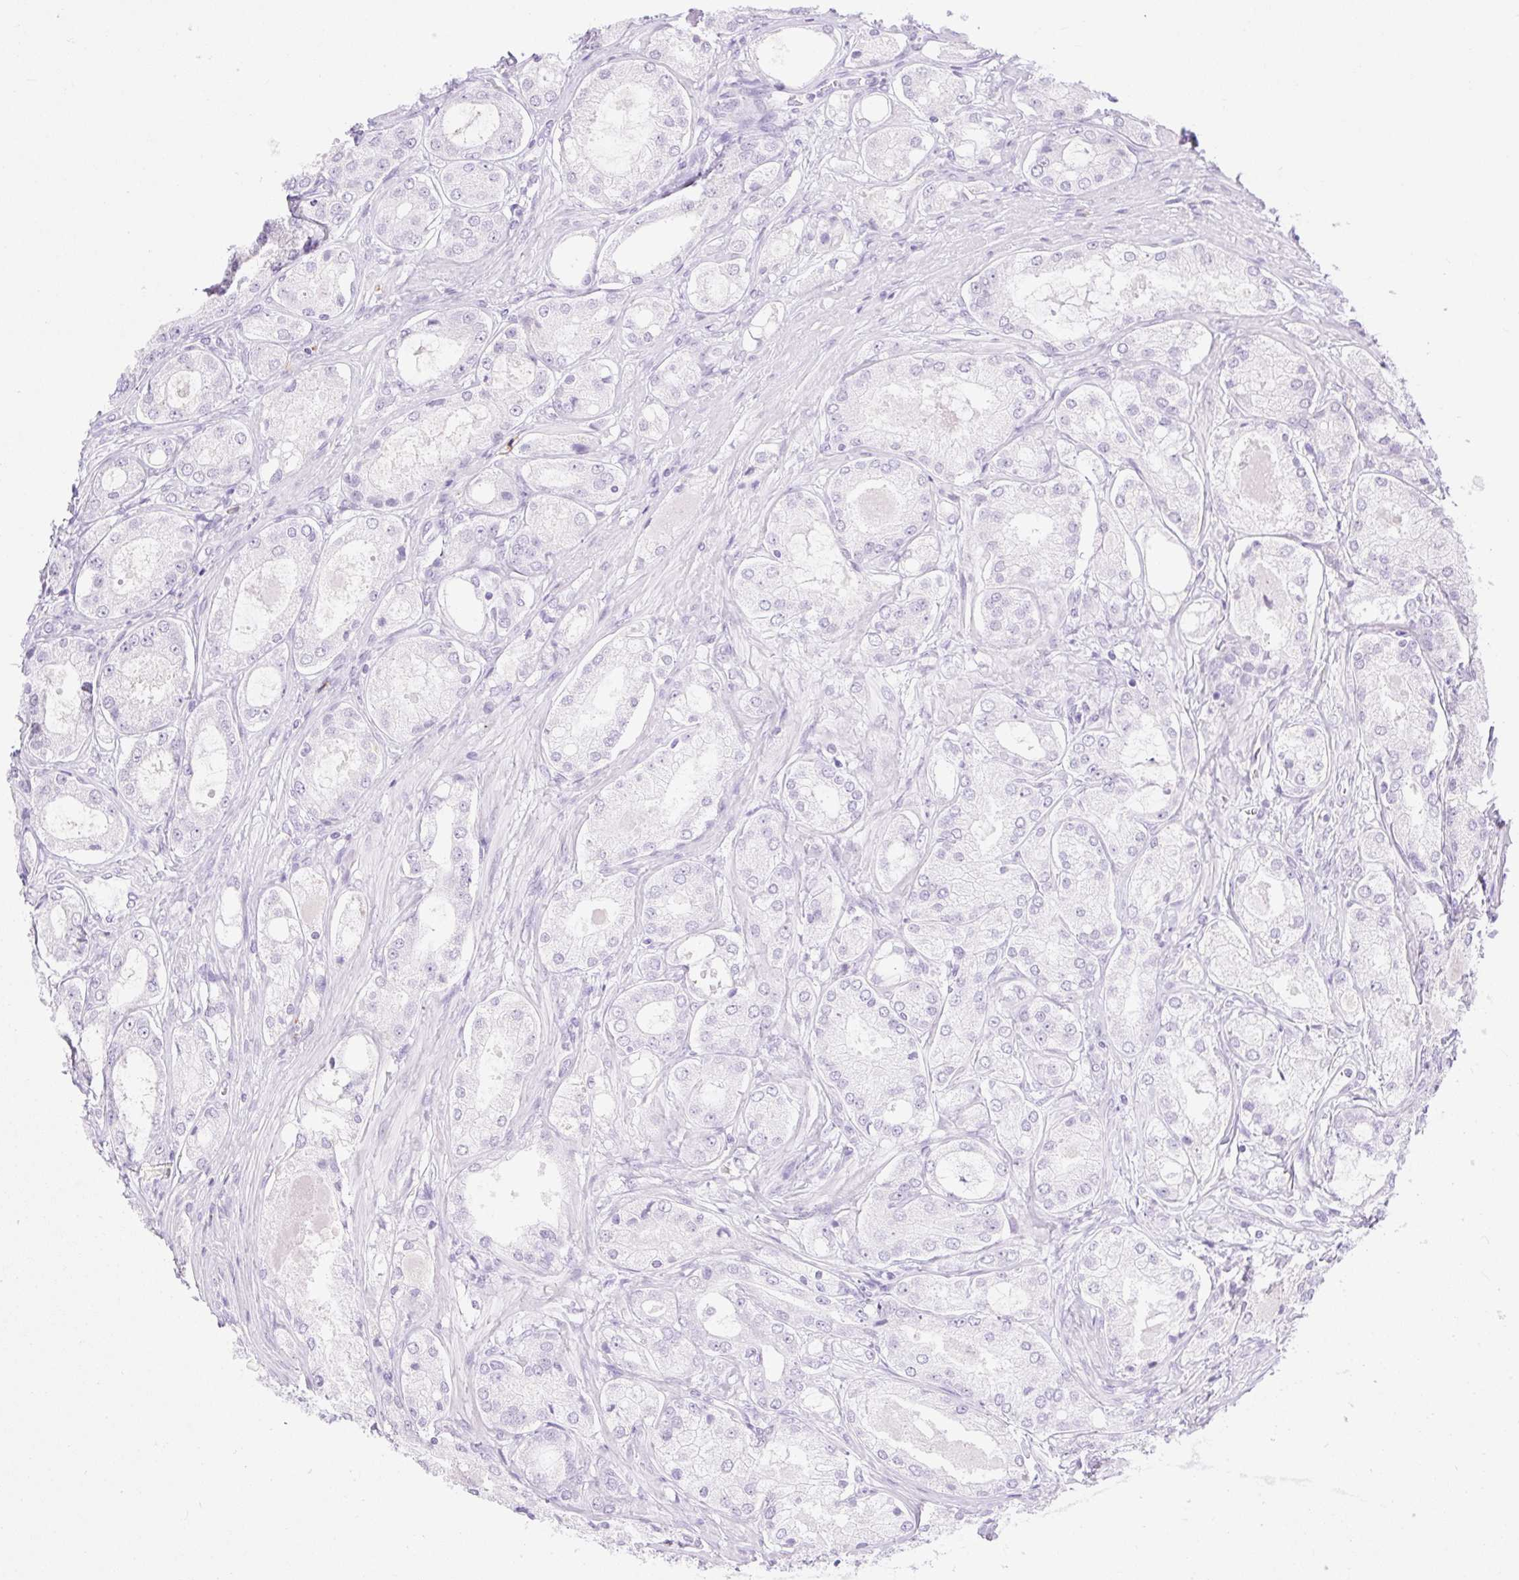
{"staining": {"intensity": "negative", "quantity": "none", "location": "none"}, "tissue": "prostate cancer", "cell_type": "Tumor cells", "image_type": "cancer", "snomed": [{"axis": "morphology", "description": "Adenocarcinoma, Low grade"}, {"axis": "topography", "description": "Prostate"}], "caption": "An immunohistochemistry (IHC) image of low-grade adenocarcinoma (prostate) is shown. There is no staining in tumor cells of low-grade adenocarcinoma (prostate). (Immunohistochemistry (ihc), brightfield microscopy, high magnification).", "gene": "SIGLEC1", "patient": {"sex": "male", "age": 68}}